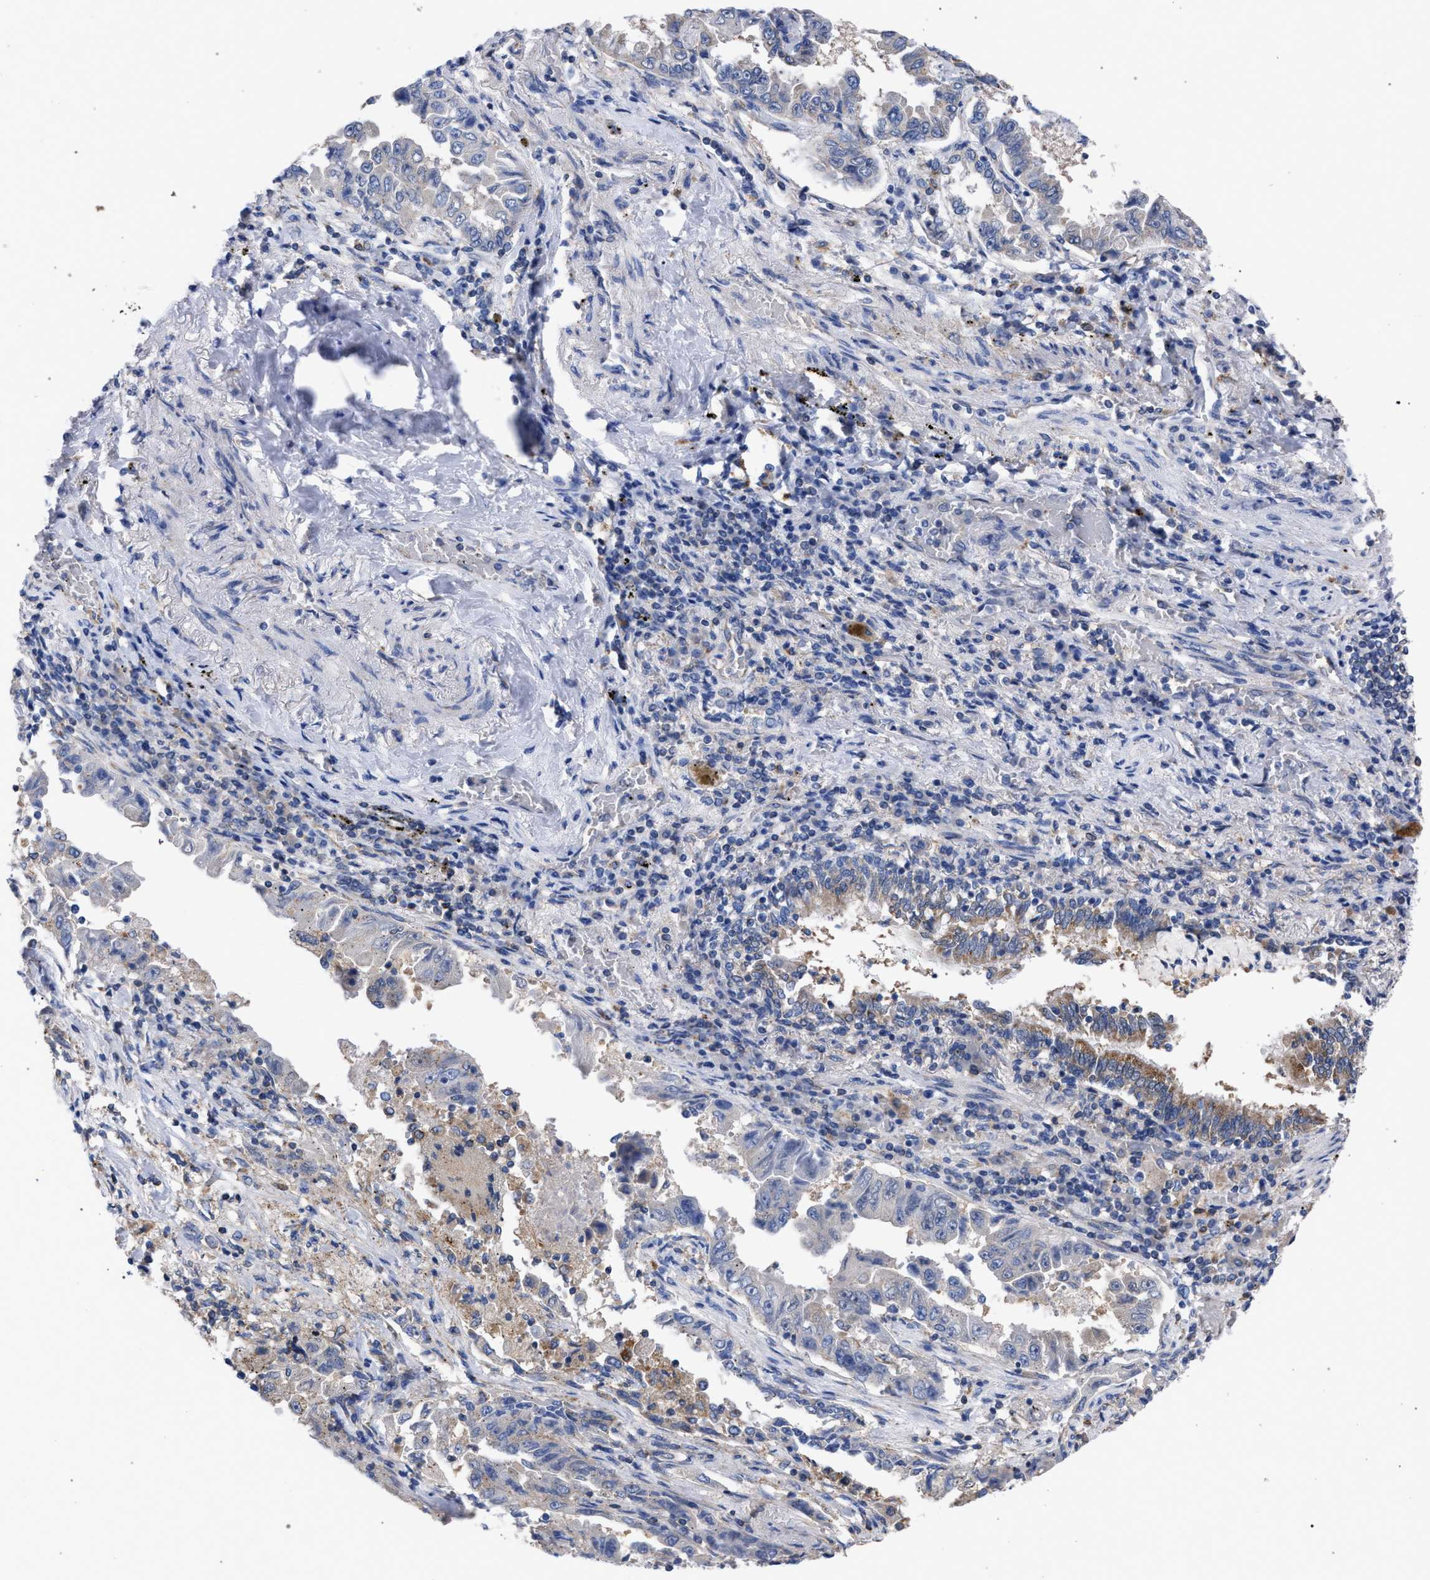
{"staining": {"intensity": "weak", "quantity": "<25%", "location": "cytoplasmic/membranous"}, "tissue": "lung cancer", "cell_type": "Tumor cells", "image_type": "cancer", "snomed": [{"axis": "morphology", "description": "Adenocarcinoma, NOS"}, {"axis": "topography", "description": "Lung"}], "caption": "Immunohistochemical staining of human lung cancer reveals no significant positivity in tumor cells. (Stains: DAB IHC with hematoxylin counter stain, Microscopy: brightfield microscopy at high magnification).", "gene": "GMPR", "patient": {"sex": "female", "age": 51}}